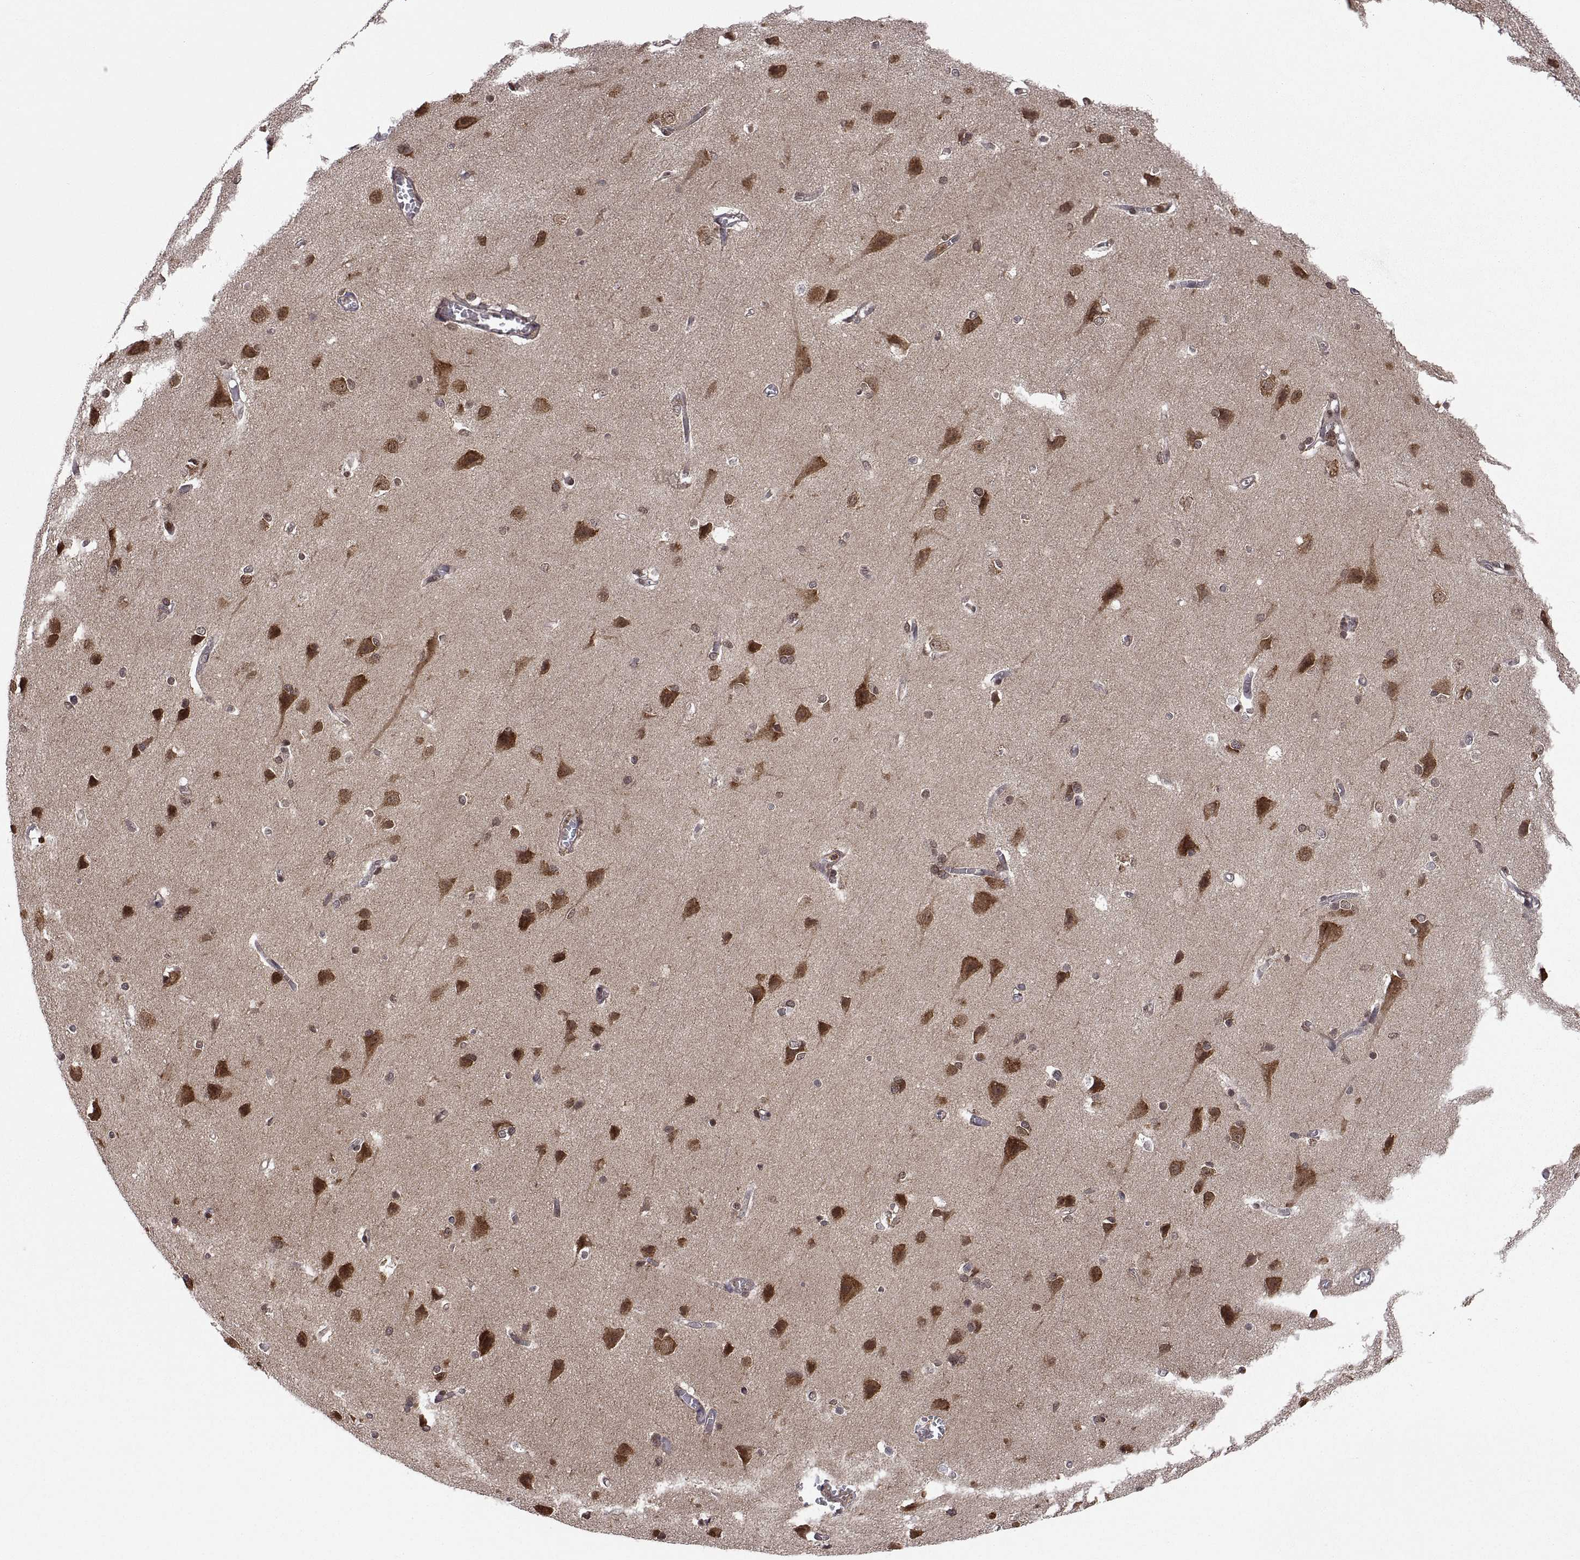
{"staining": {"intensity": "negative", "quantity": "none", "location": "none"}, "tissue": "cerebral cortex", "cell_type": "Endothelial cells", "image_type": "normal", "snomed": [{"axis": "morphology", "description": "Normal tissue, NOS"}, {"axis": "topography", "description": "Cerebral cortex"}], "caption": "Immunohistochemistry (IHC) image of benign human cerebral cortex stained for a protein (brown), which exhibits no expression in endothelial cells.", "gene": "ZNRF2", "patient": {"sex": "male", "age": 37}}